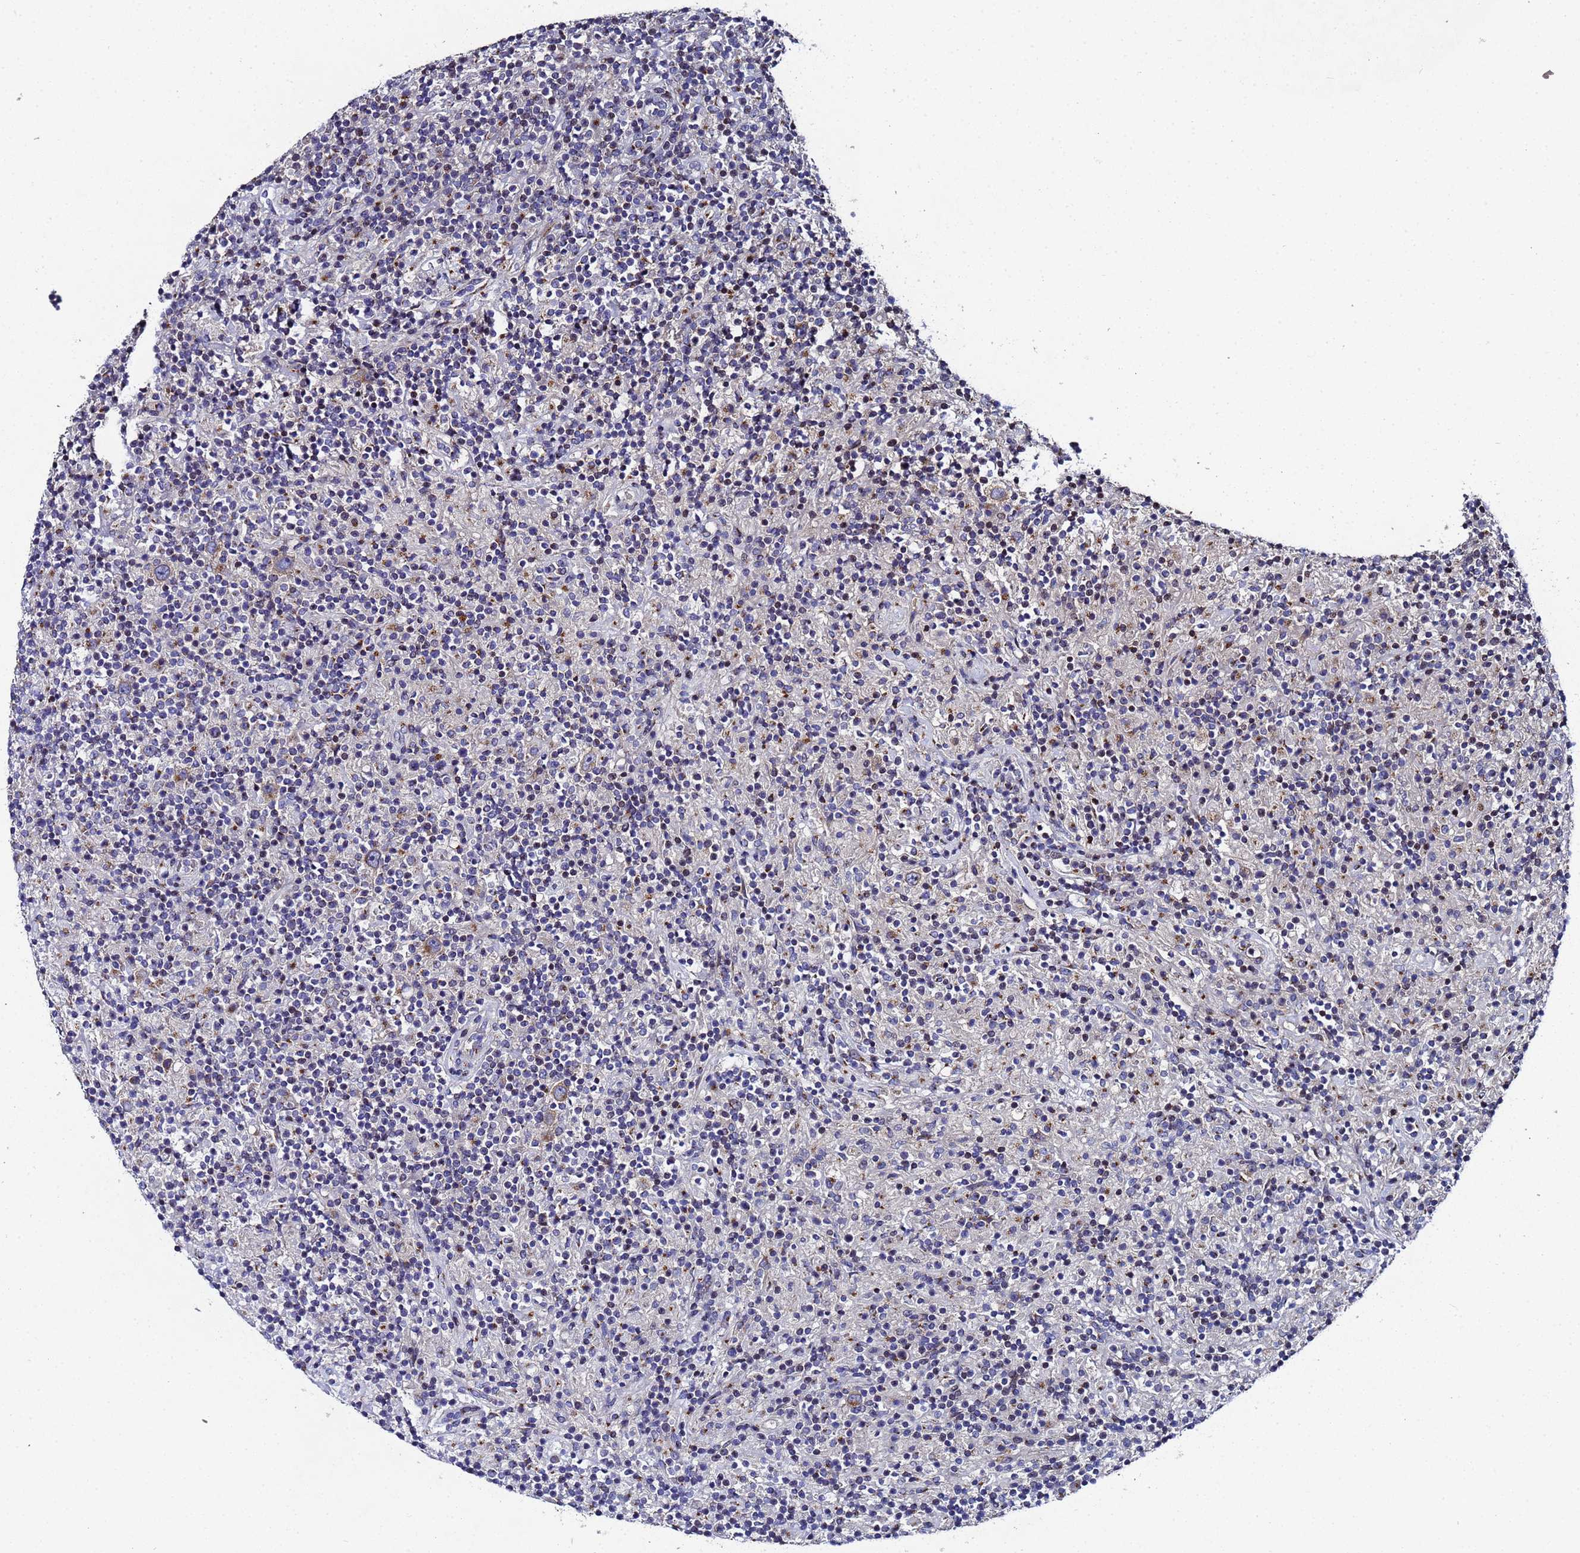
{"staining": {"intensity": "moderate", "quantity": "25%-75%", "location": "cytoplasmic/membranous"}, "tissue": "lymphoma", "cell_type": "Tumor cells", "image_type": "cancer", "snomed": [{"axis": "morphology", "description": "Hodgkin's disease, NOS"}, {"axis": "topography", "description": "Lymph node"}], "caption": "Moderate cytoplasmic/membranous expression is present in about 25%-75% of tumor cells in Hodgkin's disease.", "gene": "NSUN6", "patient": {"sex": "male", "age": 70}}